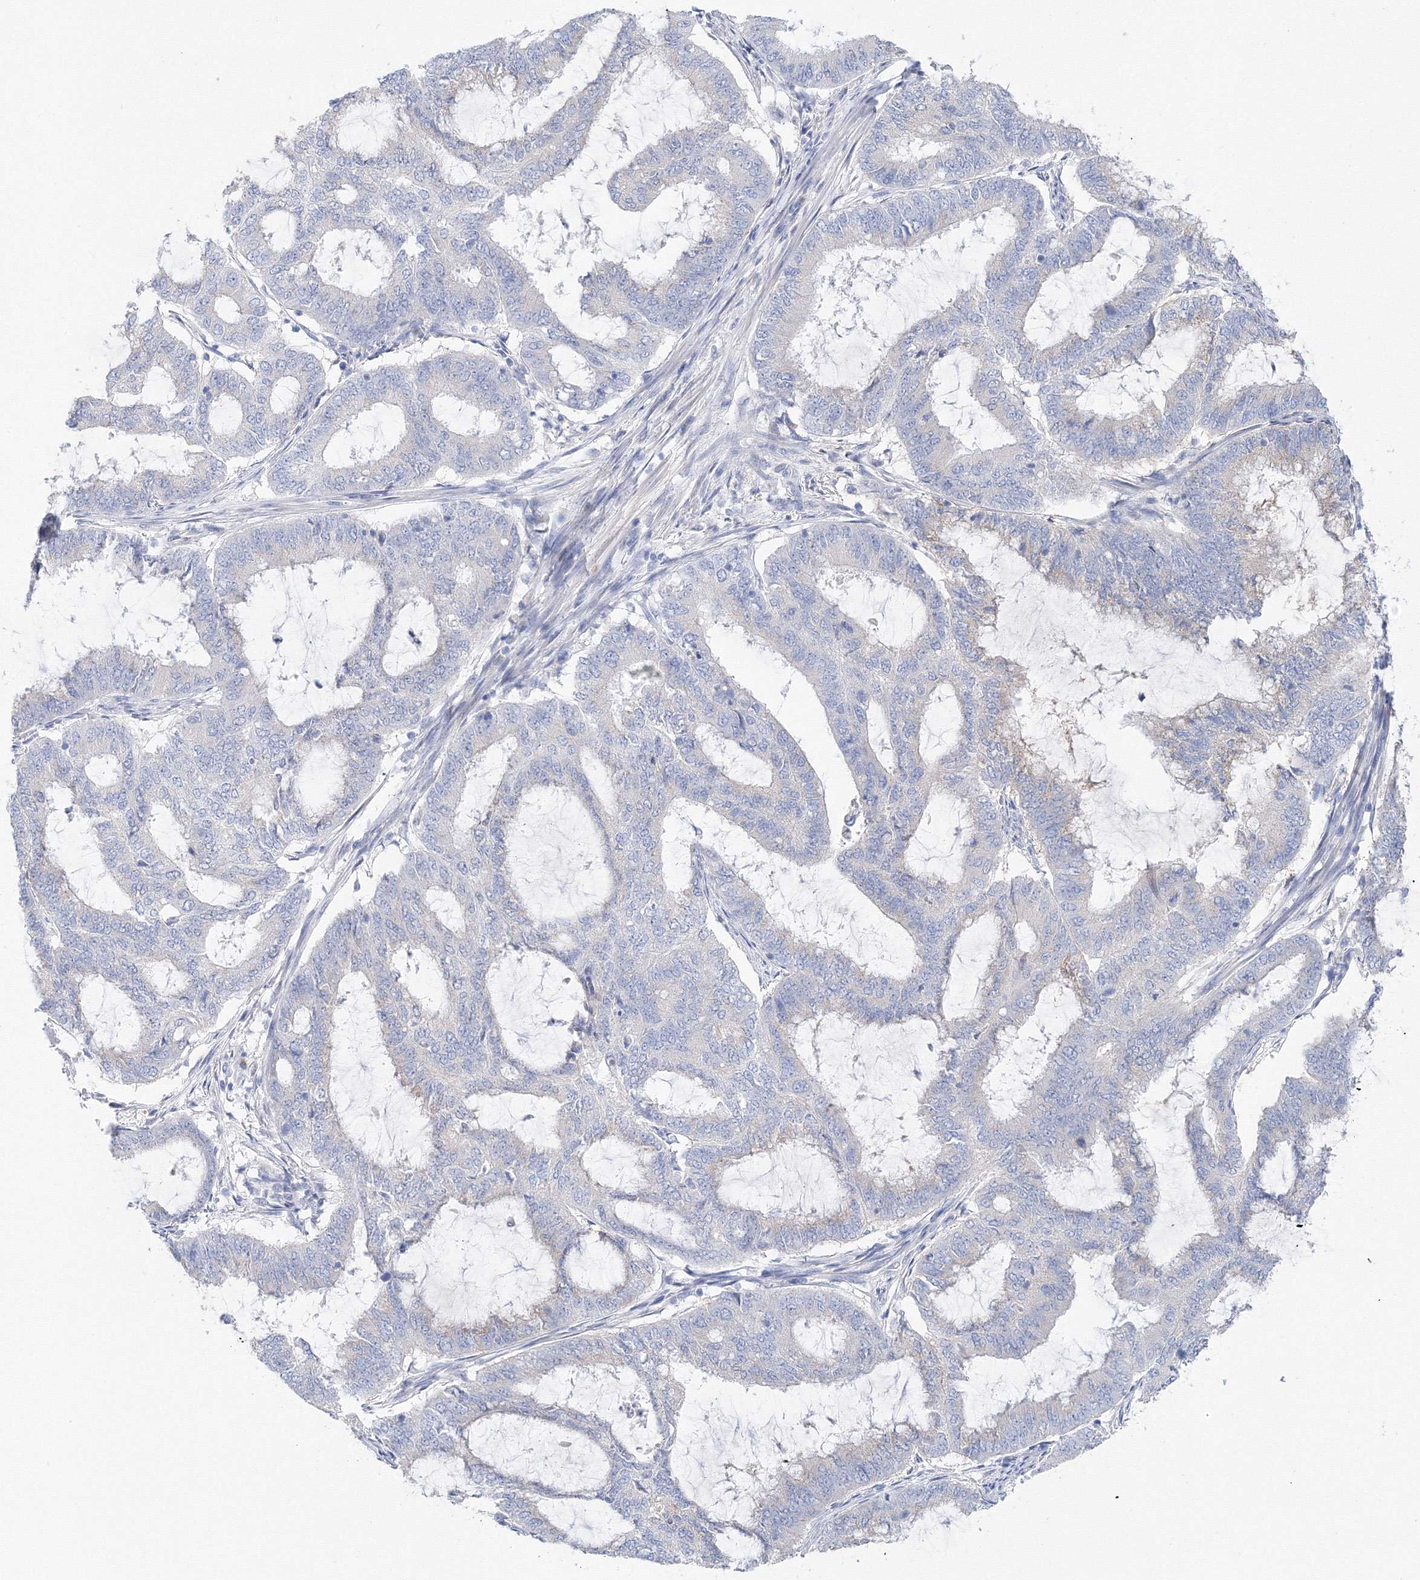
{"staining": {"intensity": "negative", "quantity": "none", "location": "none"}, "tissue": "endometrial cancer", "cell_type": "Tumor cells", "image_type": "cancer", "snomed": [{"axis": "morphology", "description": "Adenocarcinoma, NOS"}, {"axis": "topography", "description": "Endometrium"}], "caption": "Immunohistochemistry photomicrograph of human endometrial cancer stained for a protein (brown), which reveals no staining in tumor cells.", "gene": "TAMM41", "patient": {"sex": "female", "age": 51}}